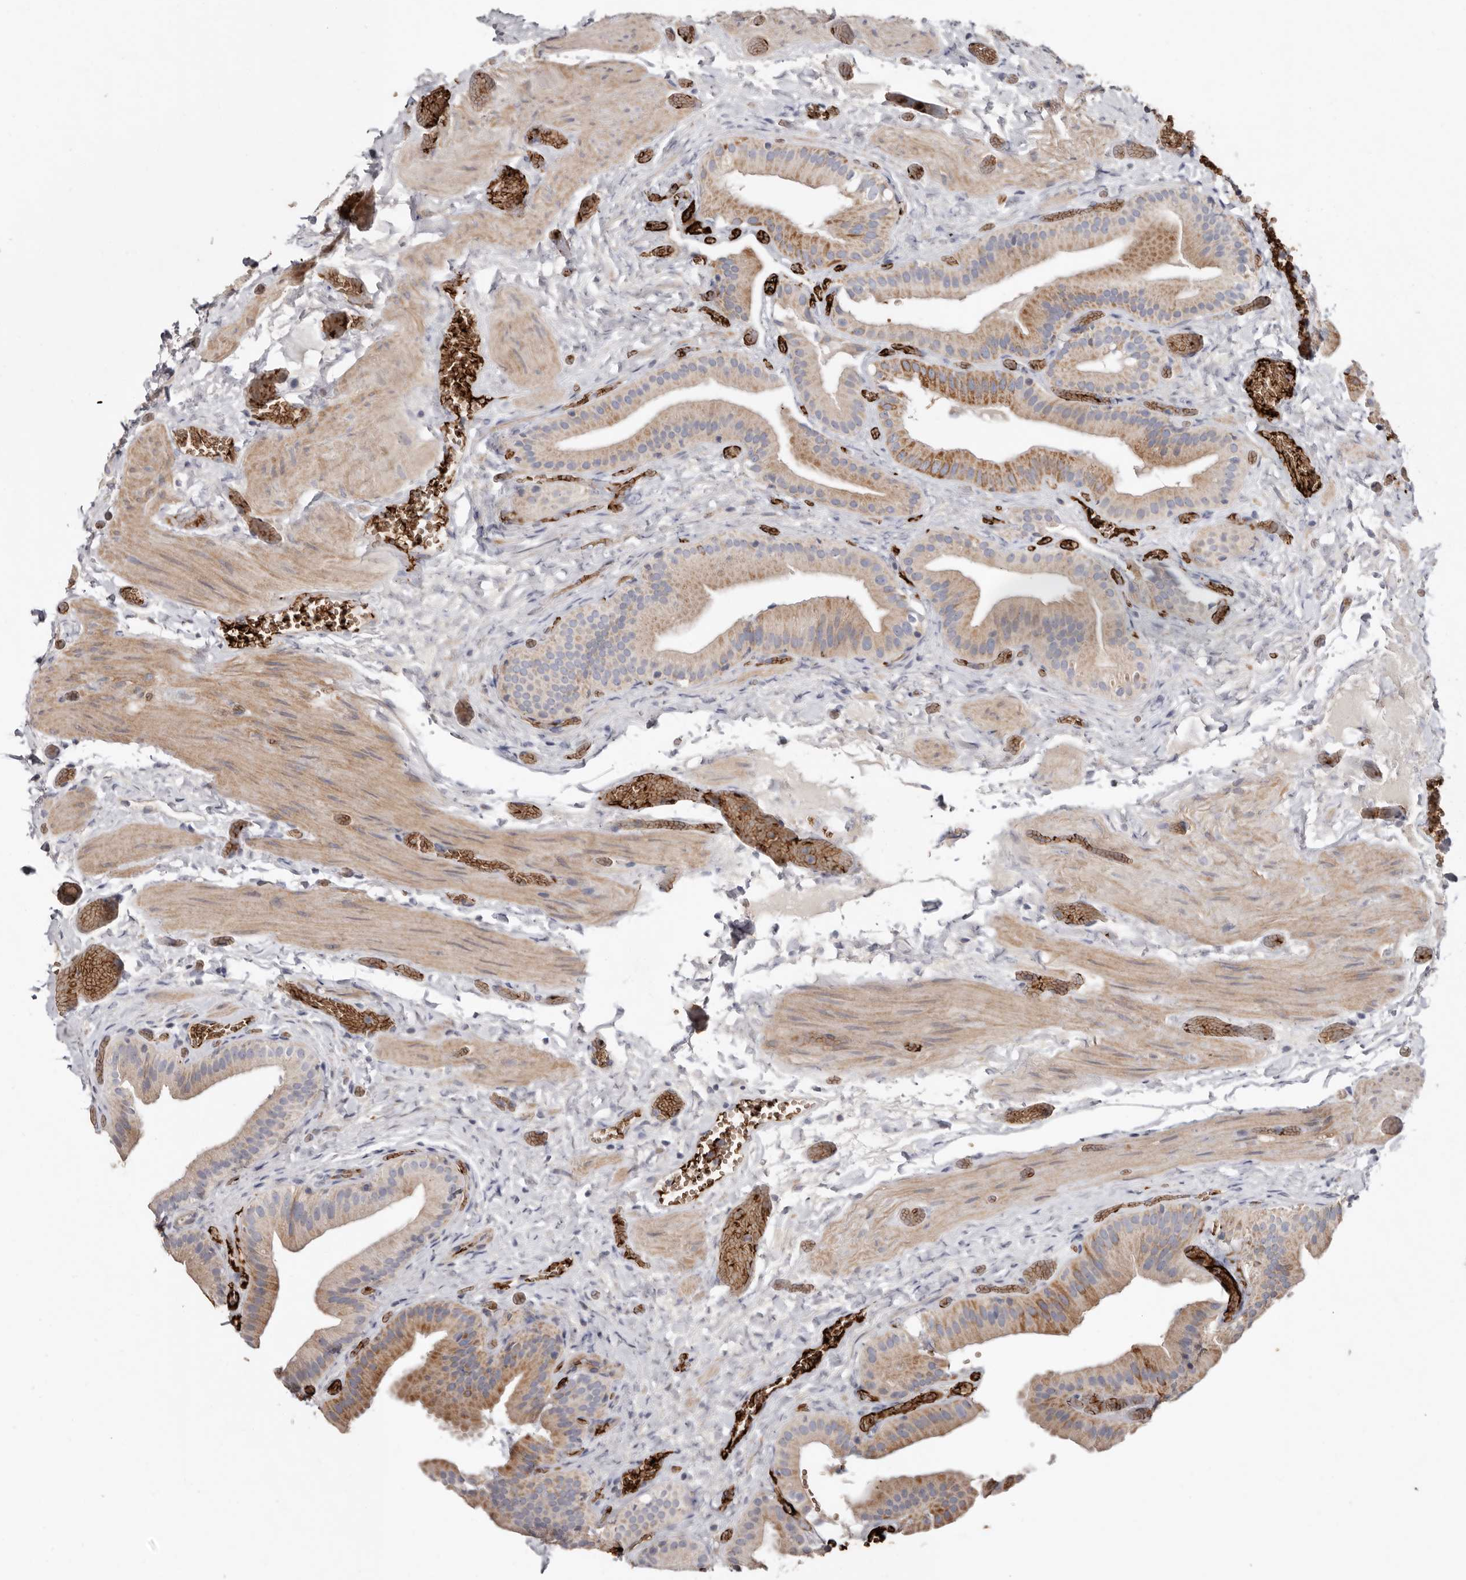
{"staining": {"intensity": "moderate", "quantity": ">75%", "location": "cytoplasmic/membranous"}, "tissue": "gallbladder", "cell_type": "Glandular cells", "image_type": "normal", "snomed": [{"axis": "morphology", "description": "Normal tissue, NOS"}, {"axis": "topography", "description": "Gallbladder"}], "caption": "Protein staining exhibits moderate cytoplasmic/membranous expression in approximately >75% of glandular cells in normal gallbladder.", "gene": "SPTA1", "patient": {"sex": "female", "age": 64}}